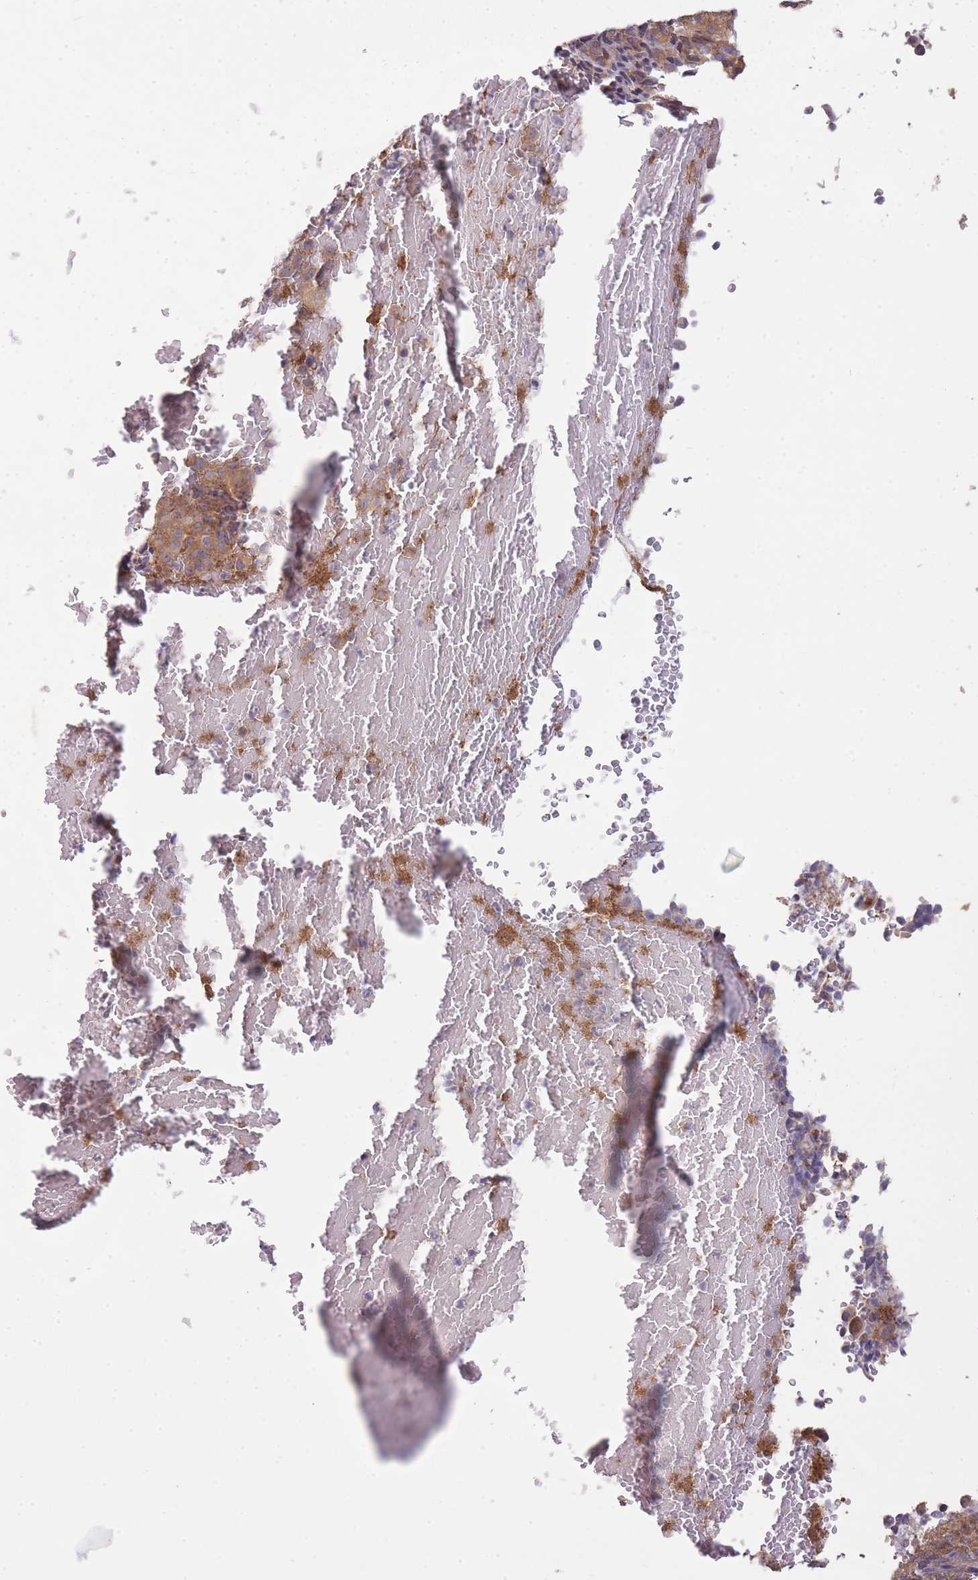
{"staining": {"intensity": "moderate", "quantity": ">75%", "location": "cytoplasmic/membranous"}, "tissue": "melanoma", "cell_type": "Tumor cells", "image_type": "cancer", "snomed": [{"axis": "morphology", "description": "Malignant melanoma, Metastatic site"}, {"axis": "topography", "description": "Brain"}], "caption": "Immunohistochemical staining of malignant melanoma (metastatic site) shows medium levels of moderate cytoplasmic/membranous protein staining in approximately >75% of tumor cells. (DAB (3,3'-diaminobenzidine) IHC with brightfield microscopy, high magnification).", "gene": "PFDN6", "patient": {"sex": "female", "age": 56}}